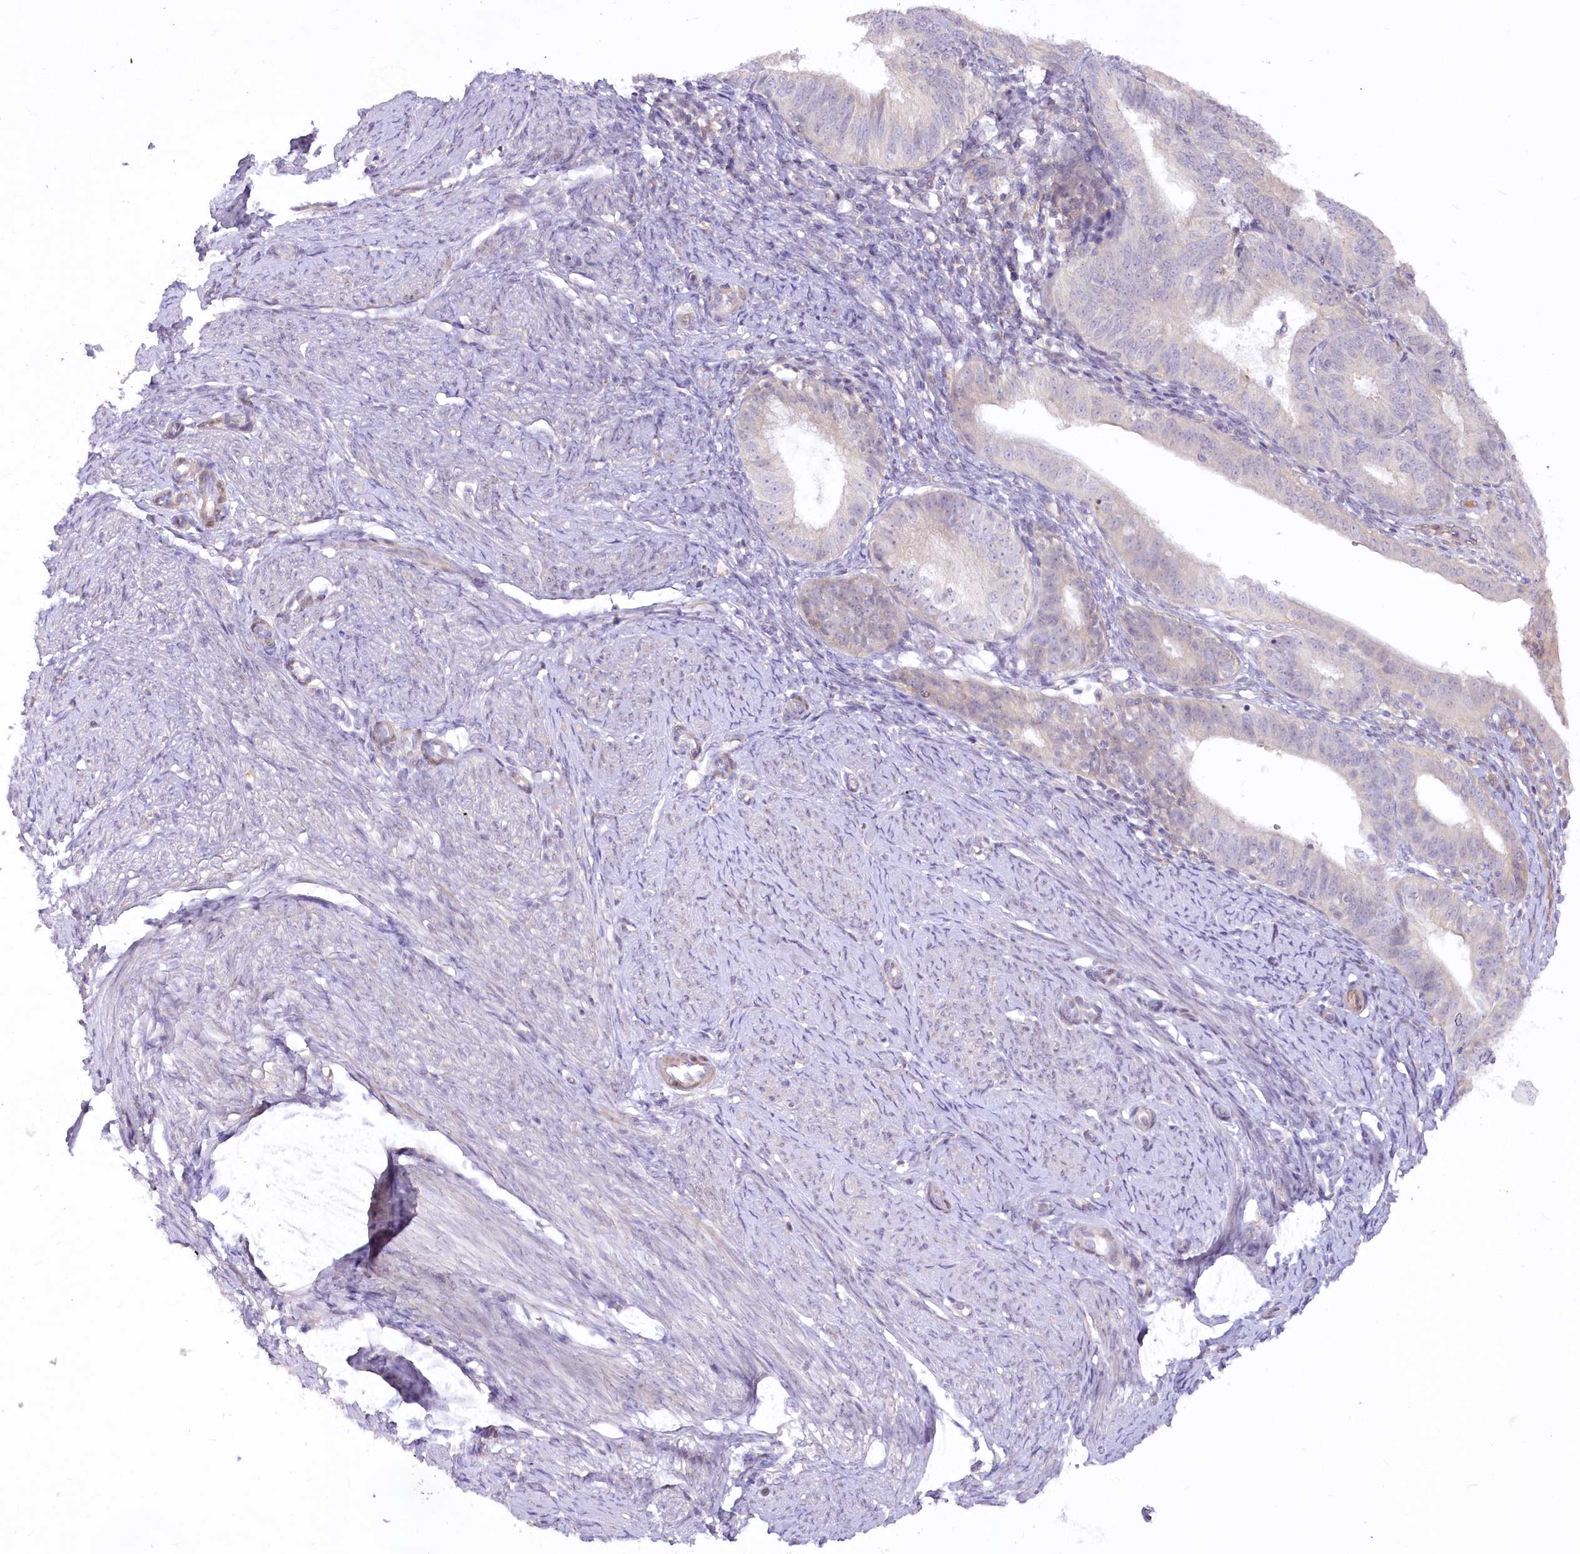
{"staining": {"intensity": "negative", "quantity": "none", "location": "none"}, "tissue": "endometrial cancer", "cell_type": "Tumor cells", "image_type": "cancer", "snomed": [{"axis": "morphology", "description": "Adenocarcinoma, NOS"}, {"axis": "topography", "description": "Endometrium"}], "caption": "Immunohistochemical staining of human endometrial adenocarcinoma demonstrates no significant staining in tumor cells. (Brightfield microscopy of DAB IHC at high magnification).", "gene": "EFHC2", "patient": {"sex": "female", "age": 51}}